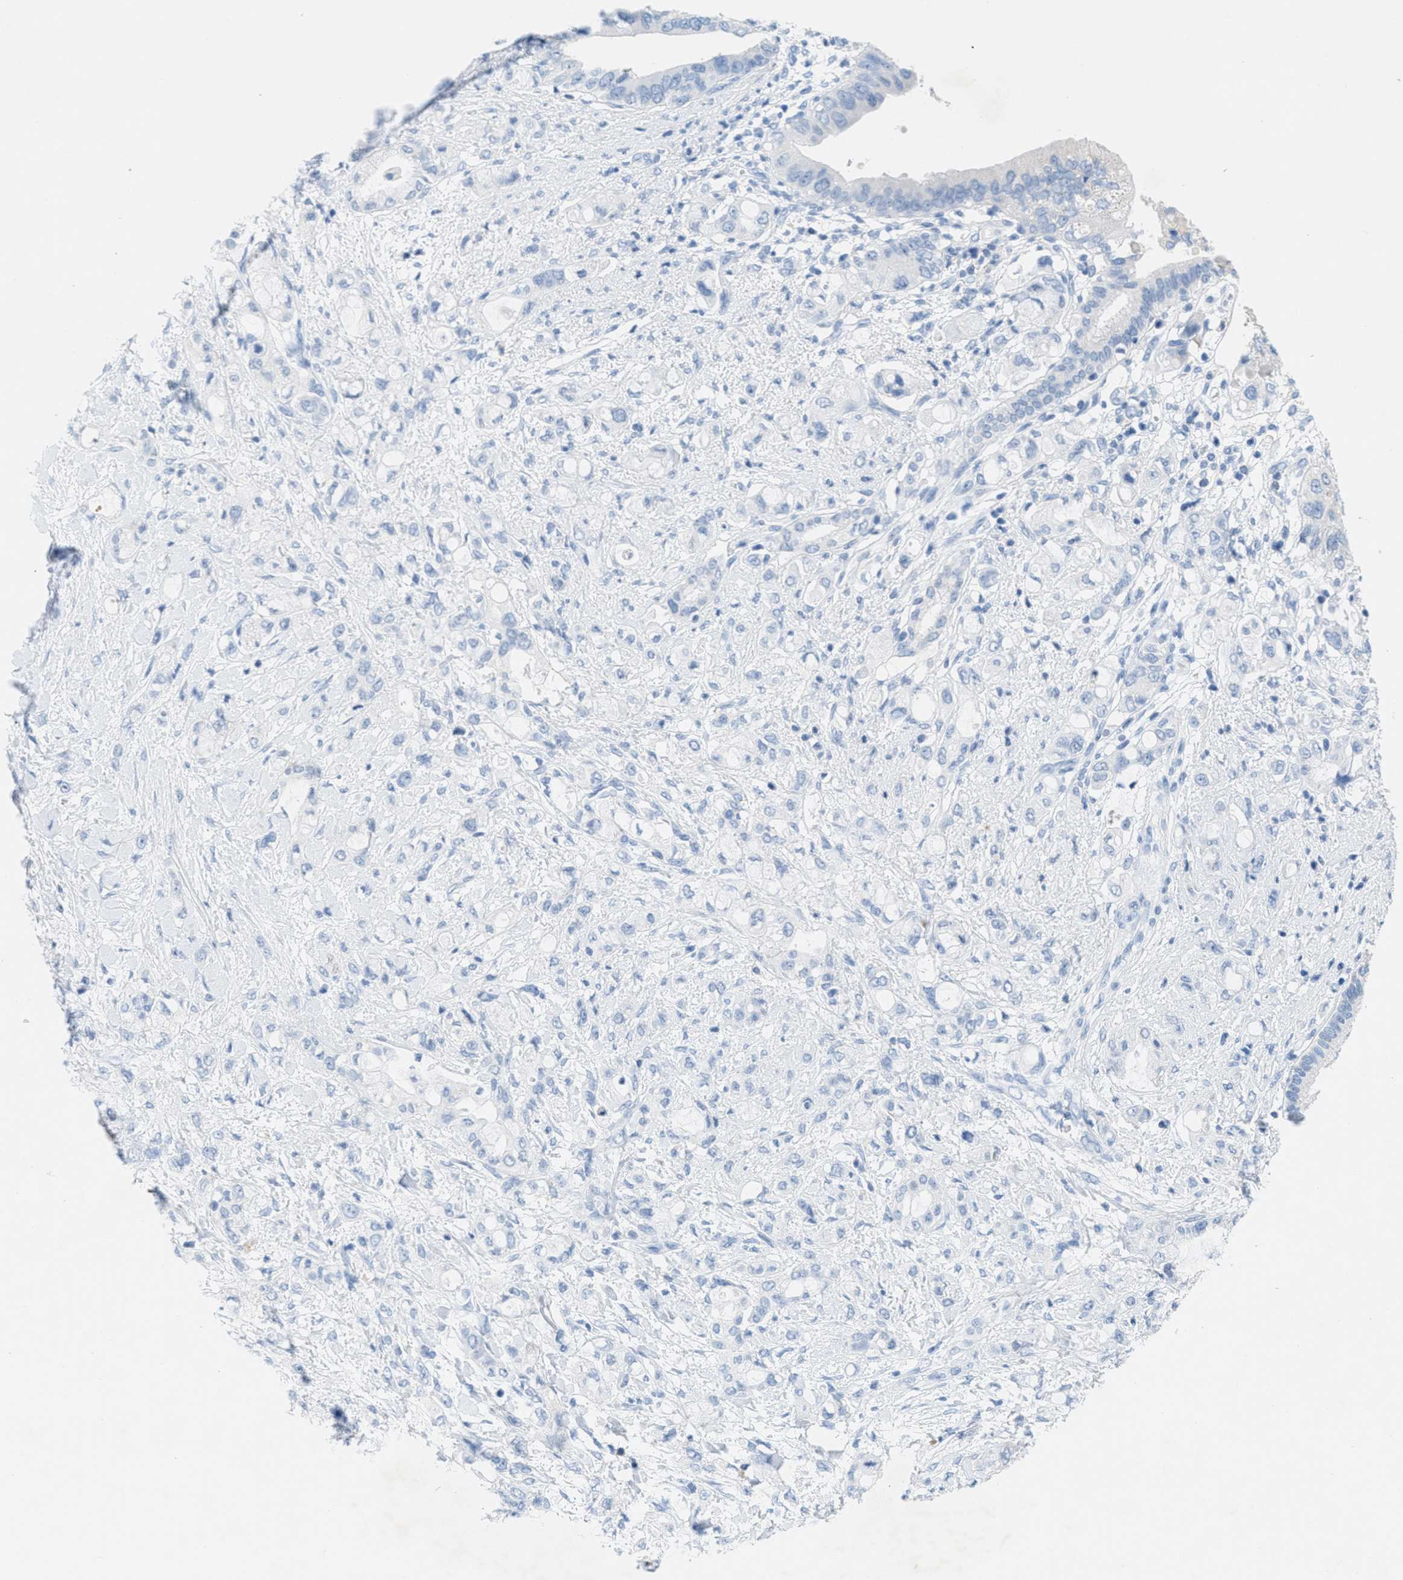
{"staining": {"intensity": "negative", "quantity": "none", "location": "none"}, "tissue": "pancreatic cancer", "cell_type": "Tumor cells", "image_type": "cancer", "snomed": [{"axis": "morphology", "description": "Adenocarcinoma, NOS"}, {"axis": "topography", "description": "Pancreas"}], "caption": "Human pancreatic cancer (adenocarcinoma) stained for a protein using immunohistochemistry displays no staining in tumor cells.", "gene": "GPM6A", "patient": {"sex": "female", "age": 56}}